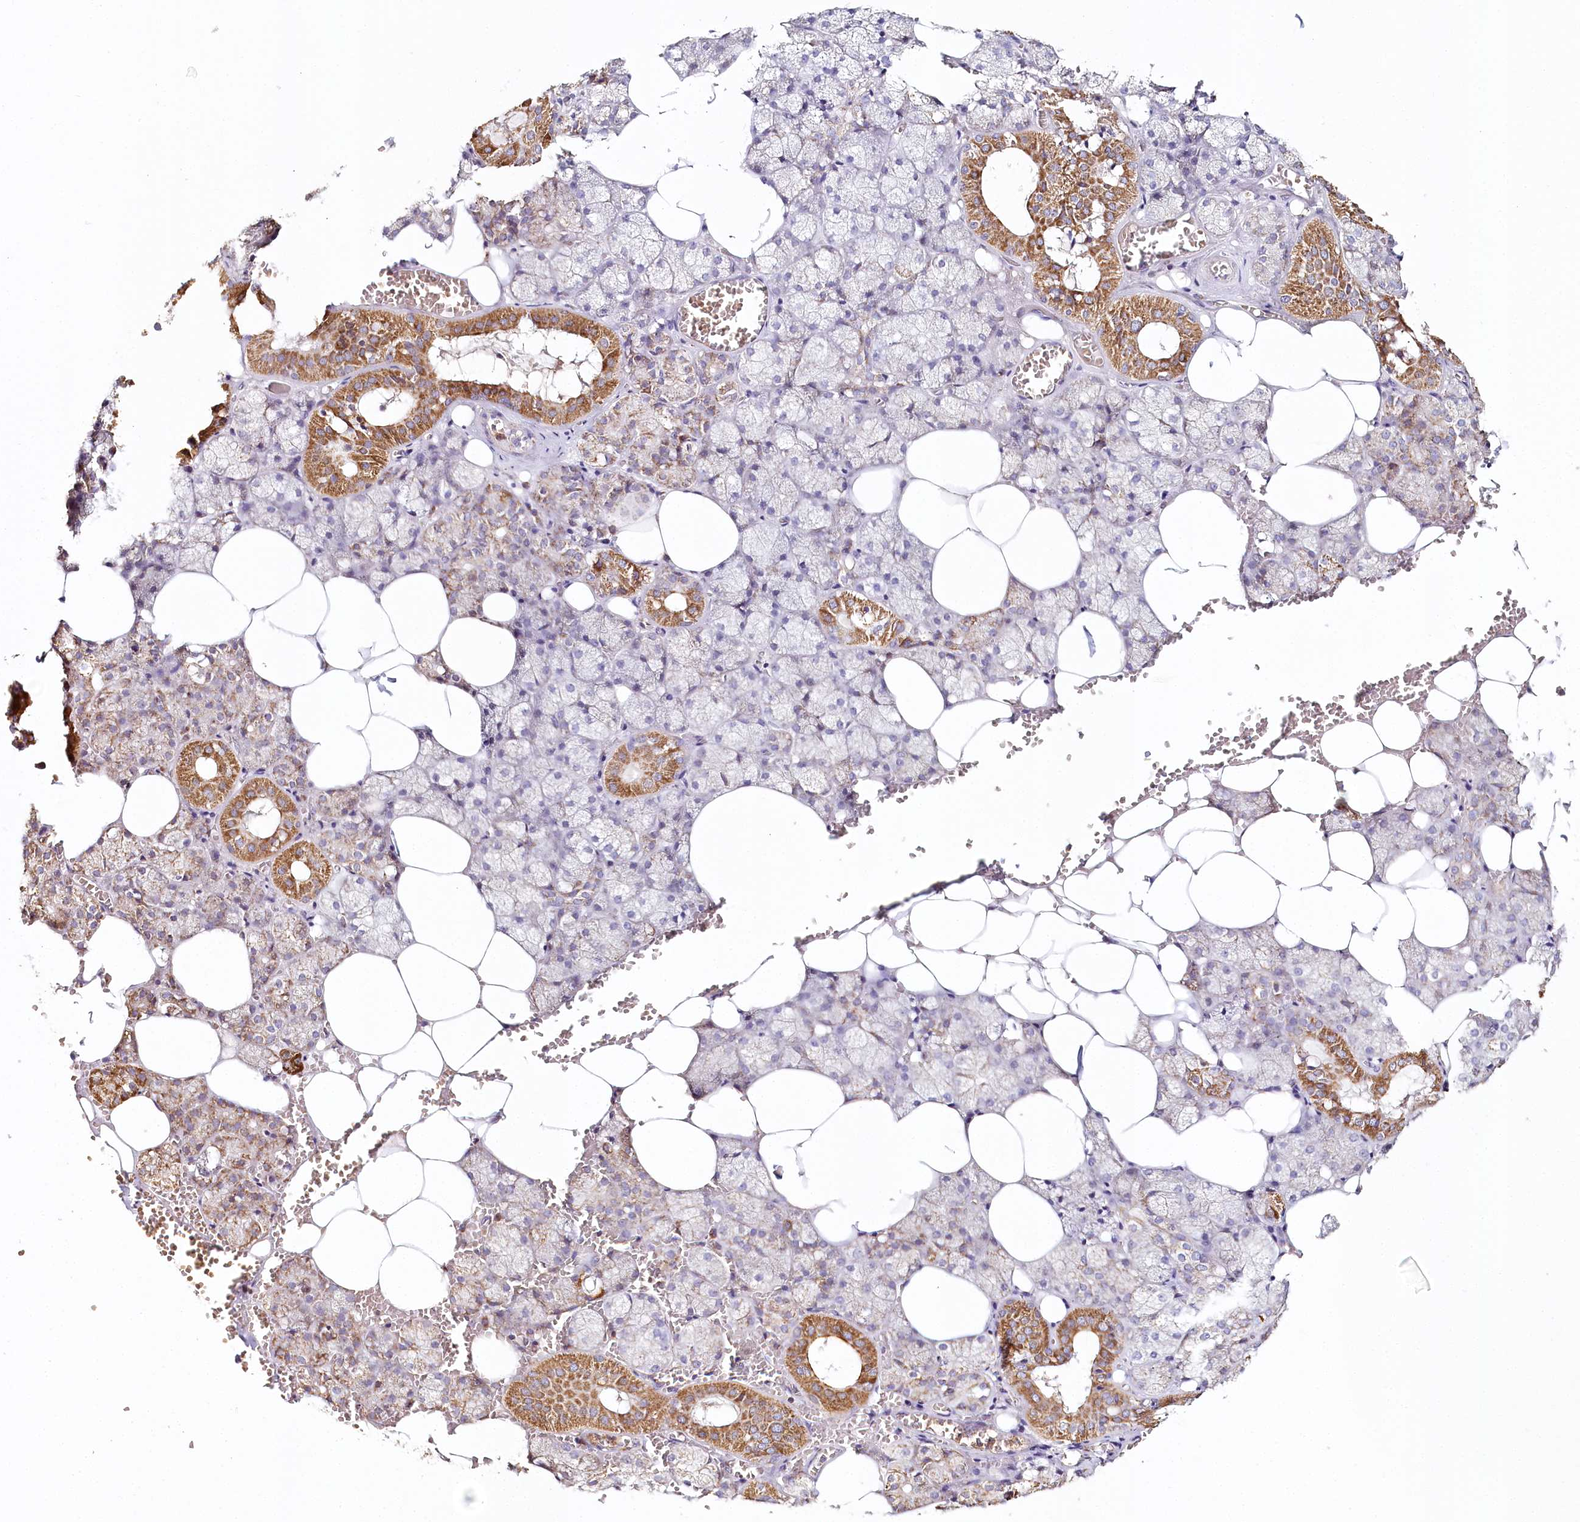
{"staining": {"intensity": "moderate", "quantity": "<25%", "location": "cytoplasmic/membranous"}, "tissue": "salivary gland", "cell_type": "Glandular cells", "image_type": "normal", "snomed": [{"axis": "morphology", "description": "Normal tissue, NOS"}, {"axis": "topography", "description": "Salivary gland"}], "caption": "Benign salivary gland was stained to show a protein in brown. There is low levels of moderate cytoplasmic/membranous expression in approximately <25% of glandular cells. The protein of interest is shown in brown color, while the nuclei are stained blue.", "gene": "MMP25", "patient": {"sex": "male", "age": 62}}